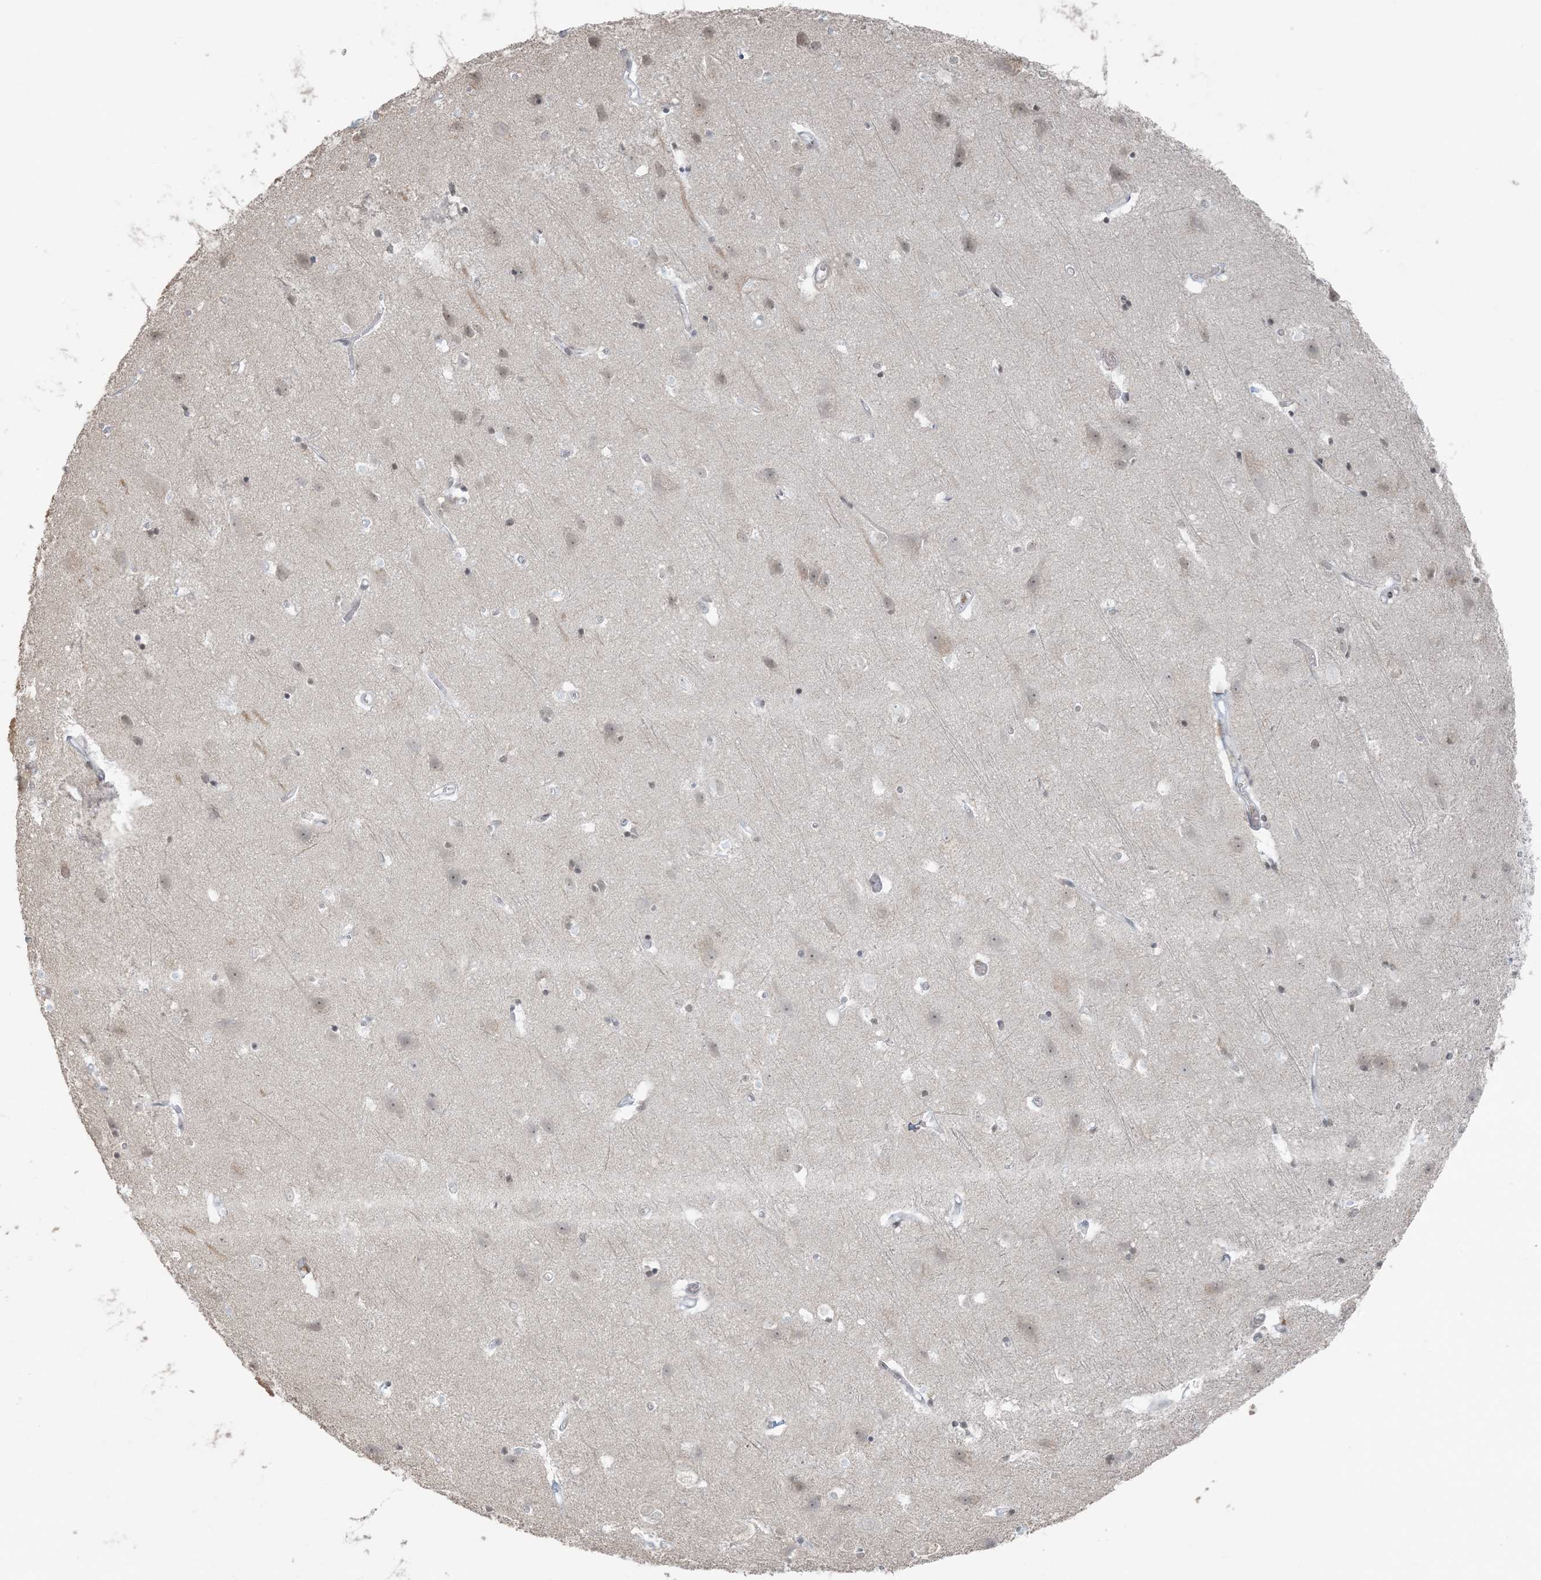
{"staining": {"intensity": "negative", "quantity": "none", "location": "none"}, "tissue": "cerebral cortex", "cell_type": "Endothelial cells", "image_type": "normal", "snomed": [{"axis": "morphology", "description": "Normal tissue, NOS"}, {"axis": "topography", "description": "Cerebral cortex"}], "caption": "Immunohistochemistry (IHC) of normal cerebral cortex demonstrates no staining in endothelial cells.", "gene": "ZNF787", "patient": {"sex": "male", "age": 54}}